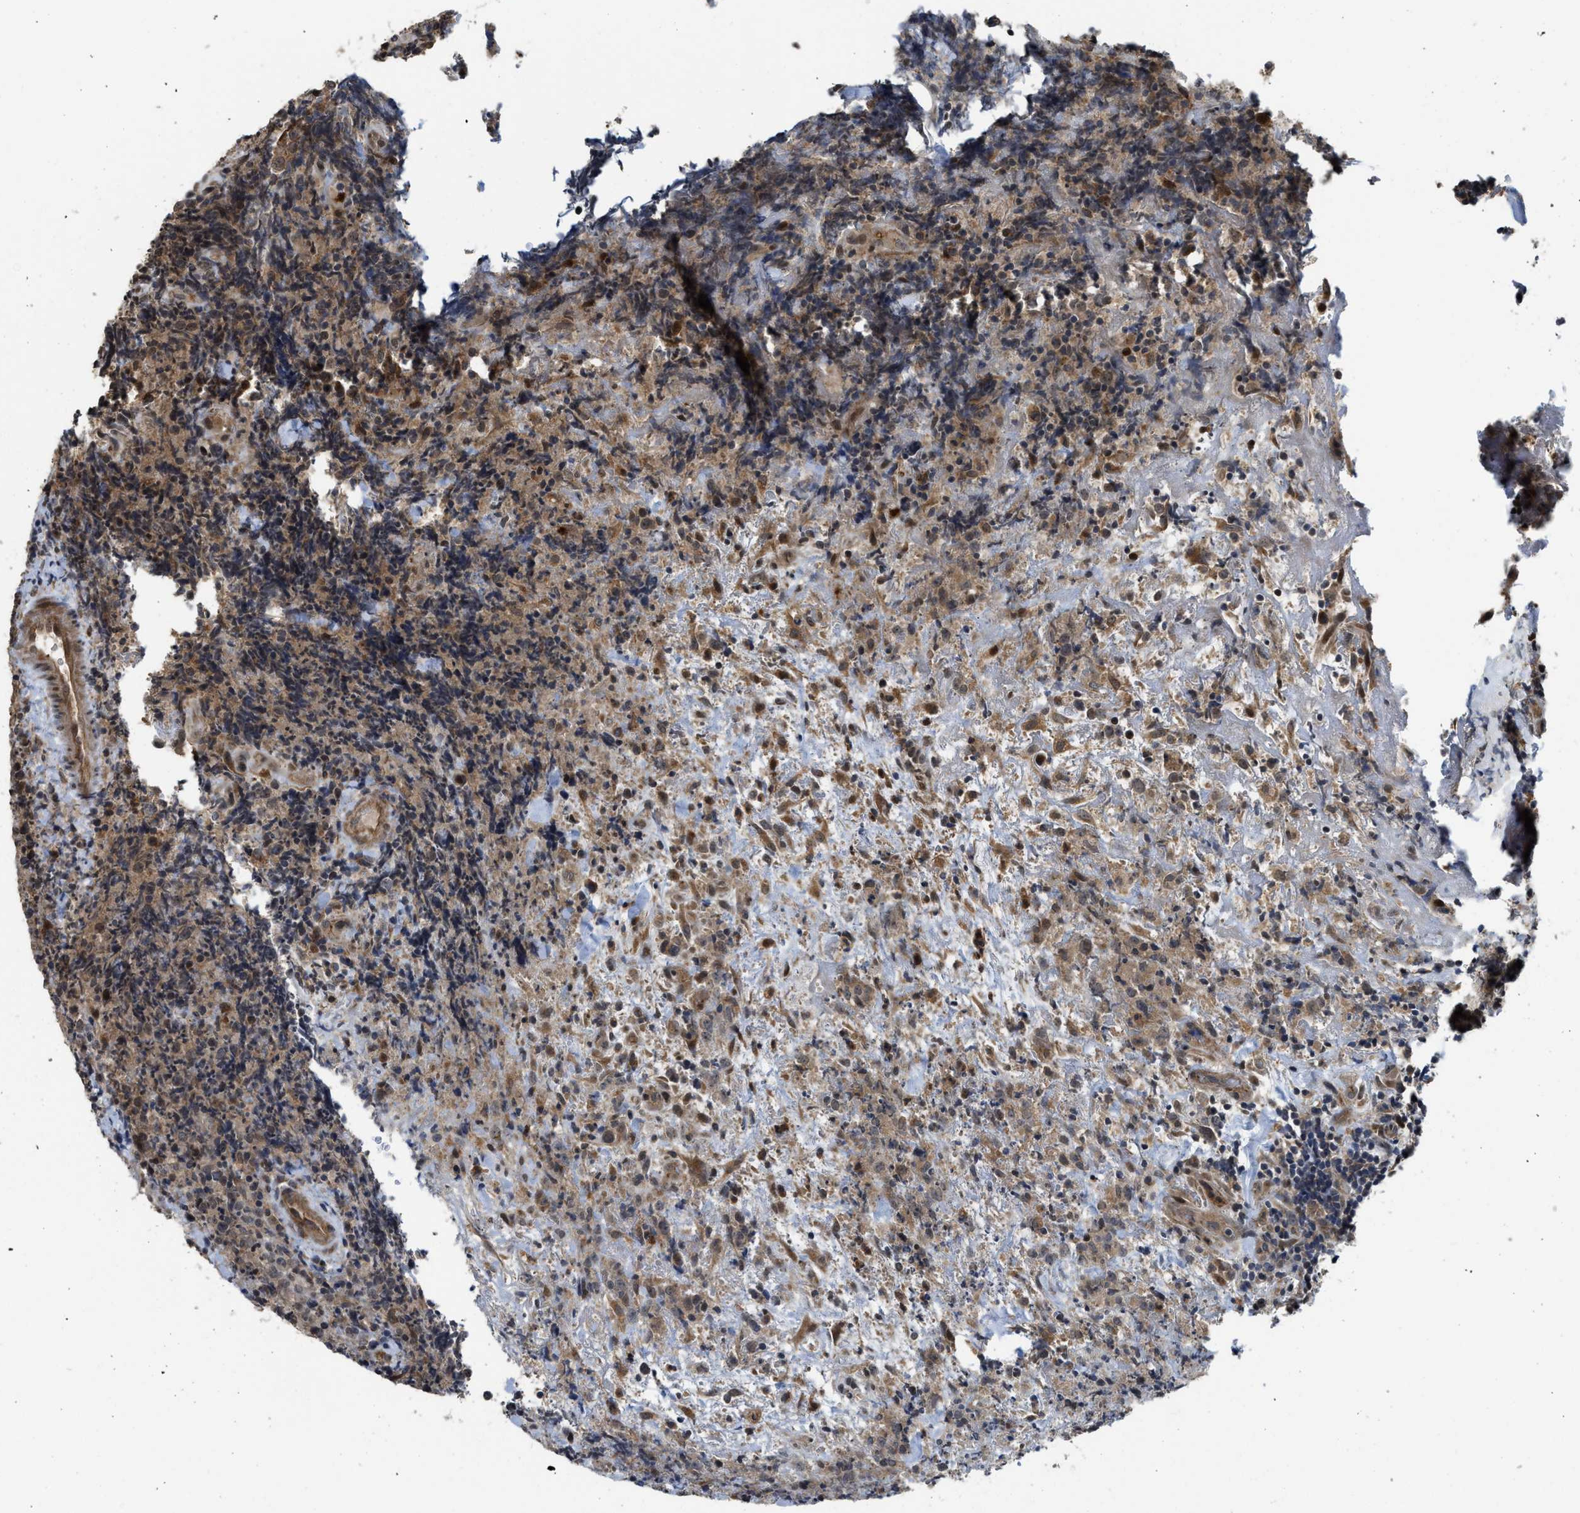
{"staining": {"intensity": "moderate", "quantity": "25%-75%", "location": "cytoplasmic/membranous,nuclear"}, "tissue": "lymphoma", "cell_type": "Tumor cells", "image_type": "cancer", "snomed": [{"axis": "morphology", "description": "Malignant lymphoma, non-Hodgkin's type, High grade"}, {"axis": "topography", "description": "Tonsil"}], "caption": "High-grade malignant lymphoma, non-Hodgkin's type stained with immunohistochemistry (IHC) shows moderate cytoplasmic/membranous and nuclear expression in approximately 25%-75% of tumor cells. Using DAB (3,3'-diaminobenzidine) (brown) and hematoxylin (blue) stains, captured at high magnification using brightfield microscopy.", "gene": "DNAJC28", "patient": {"sex": "female", "age": 36}}